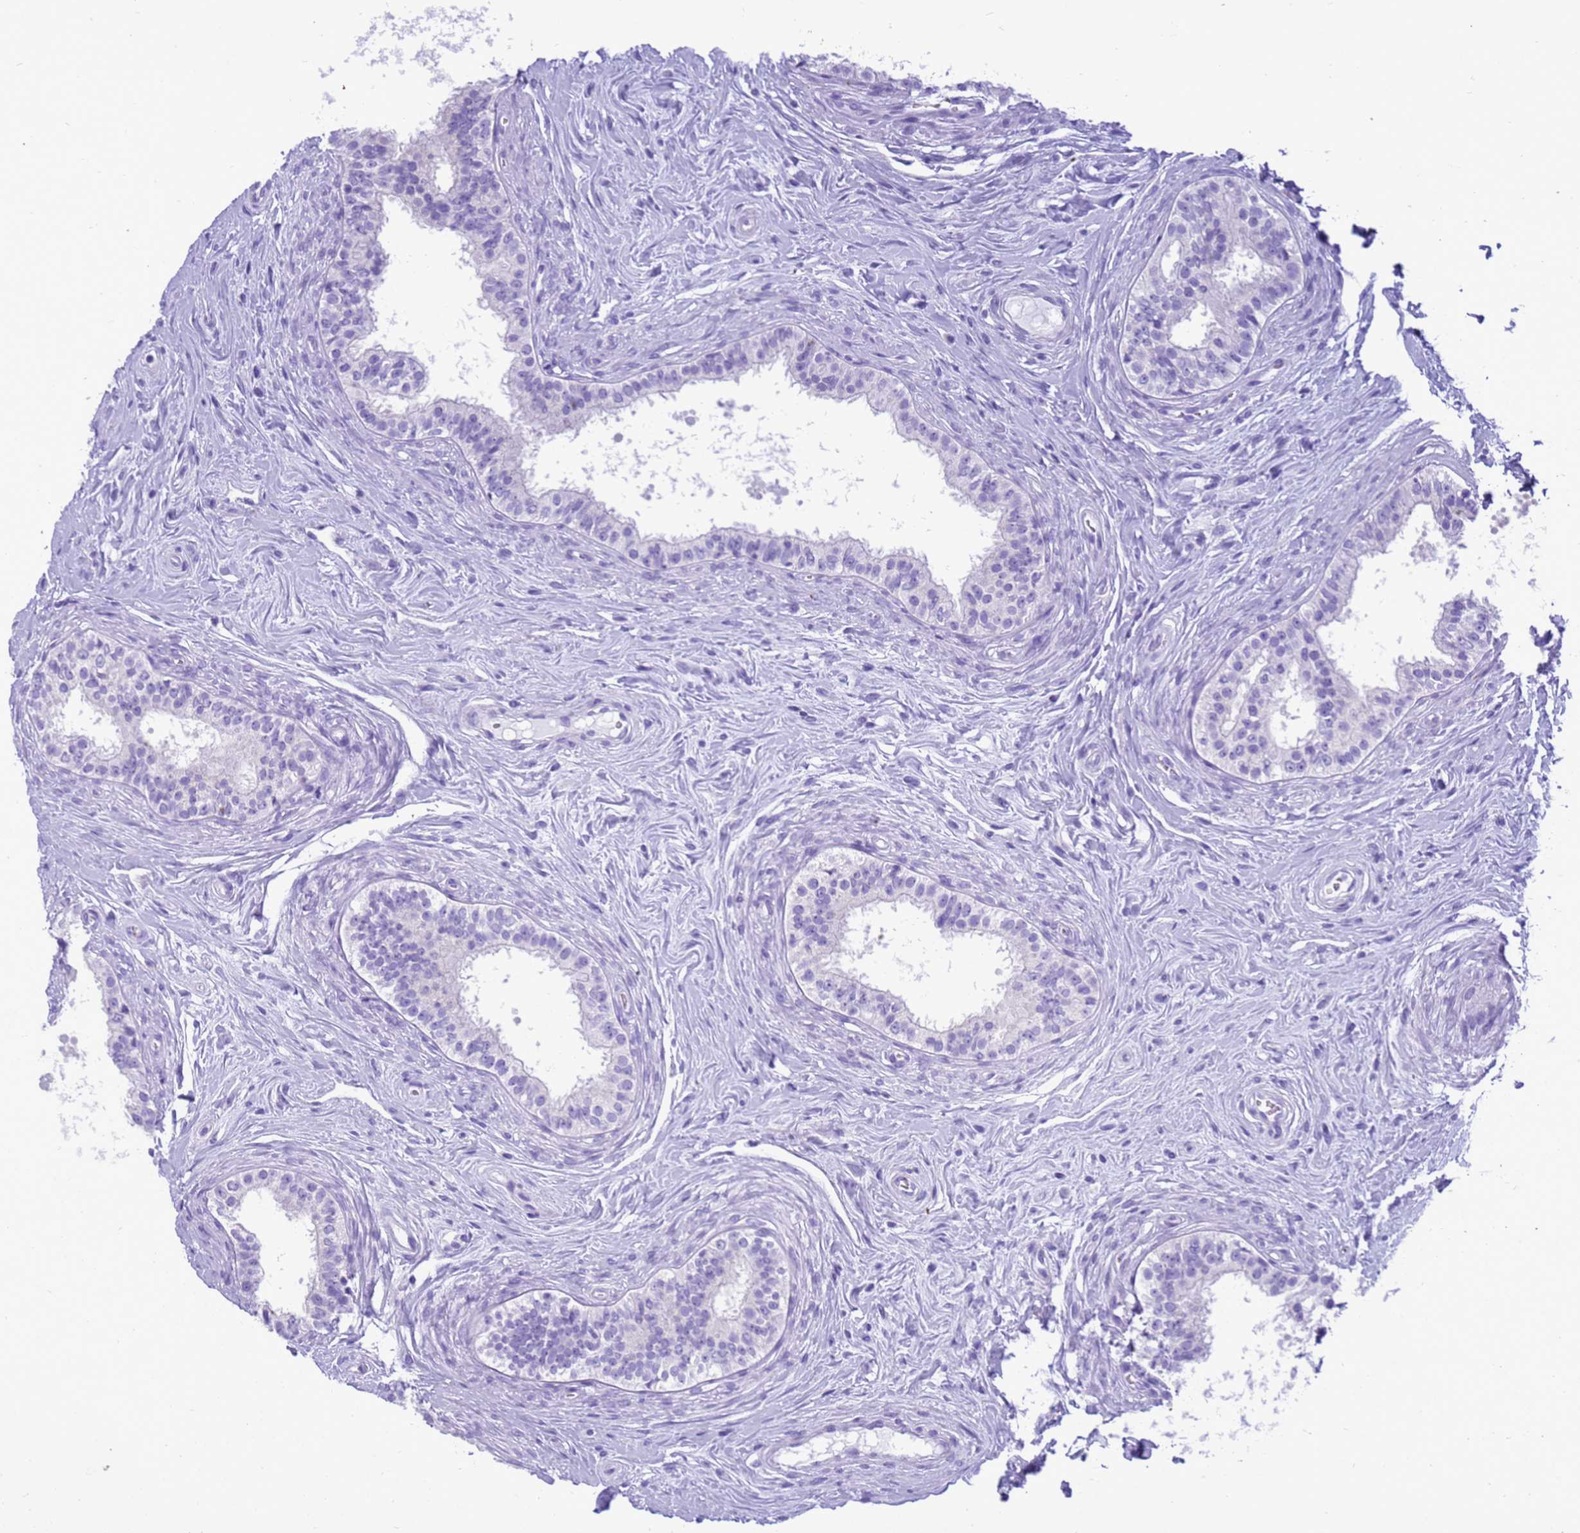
{"staining": {"intensity": "negative", "quantity": "none", "location": "none"}, "tissue": "epididymis", "cell_type": "Glandular cells", "image_type": "normal", "snomed": [{"axis": "morphology", "description": "Normal tissue, NOS"}, {"axis": "topography", "description": "Epididymis"}], "caption": "Benign epididymis was stained to show a protein in brown. There is no significant positivity in glandular cells. (Brightfield microscopy of DAB immunohistochemistry (IHC) at high magnification).", "gene": "STATH", "patient": {"sex": "male", "age": 33}}